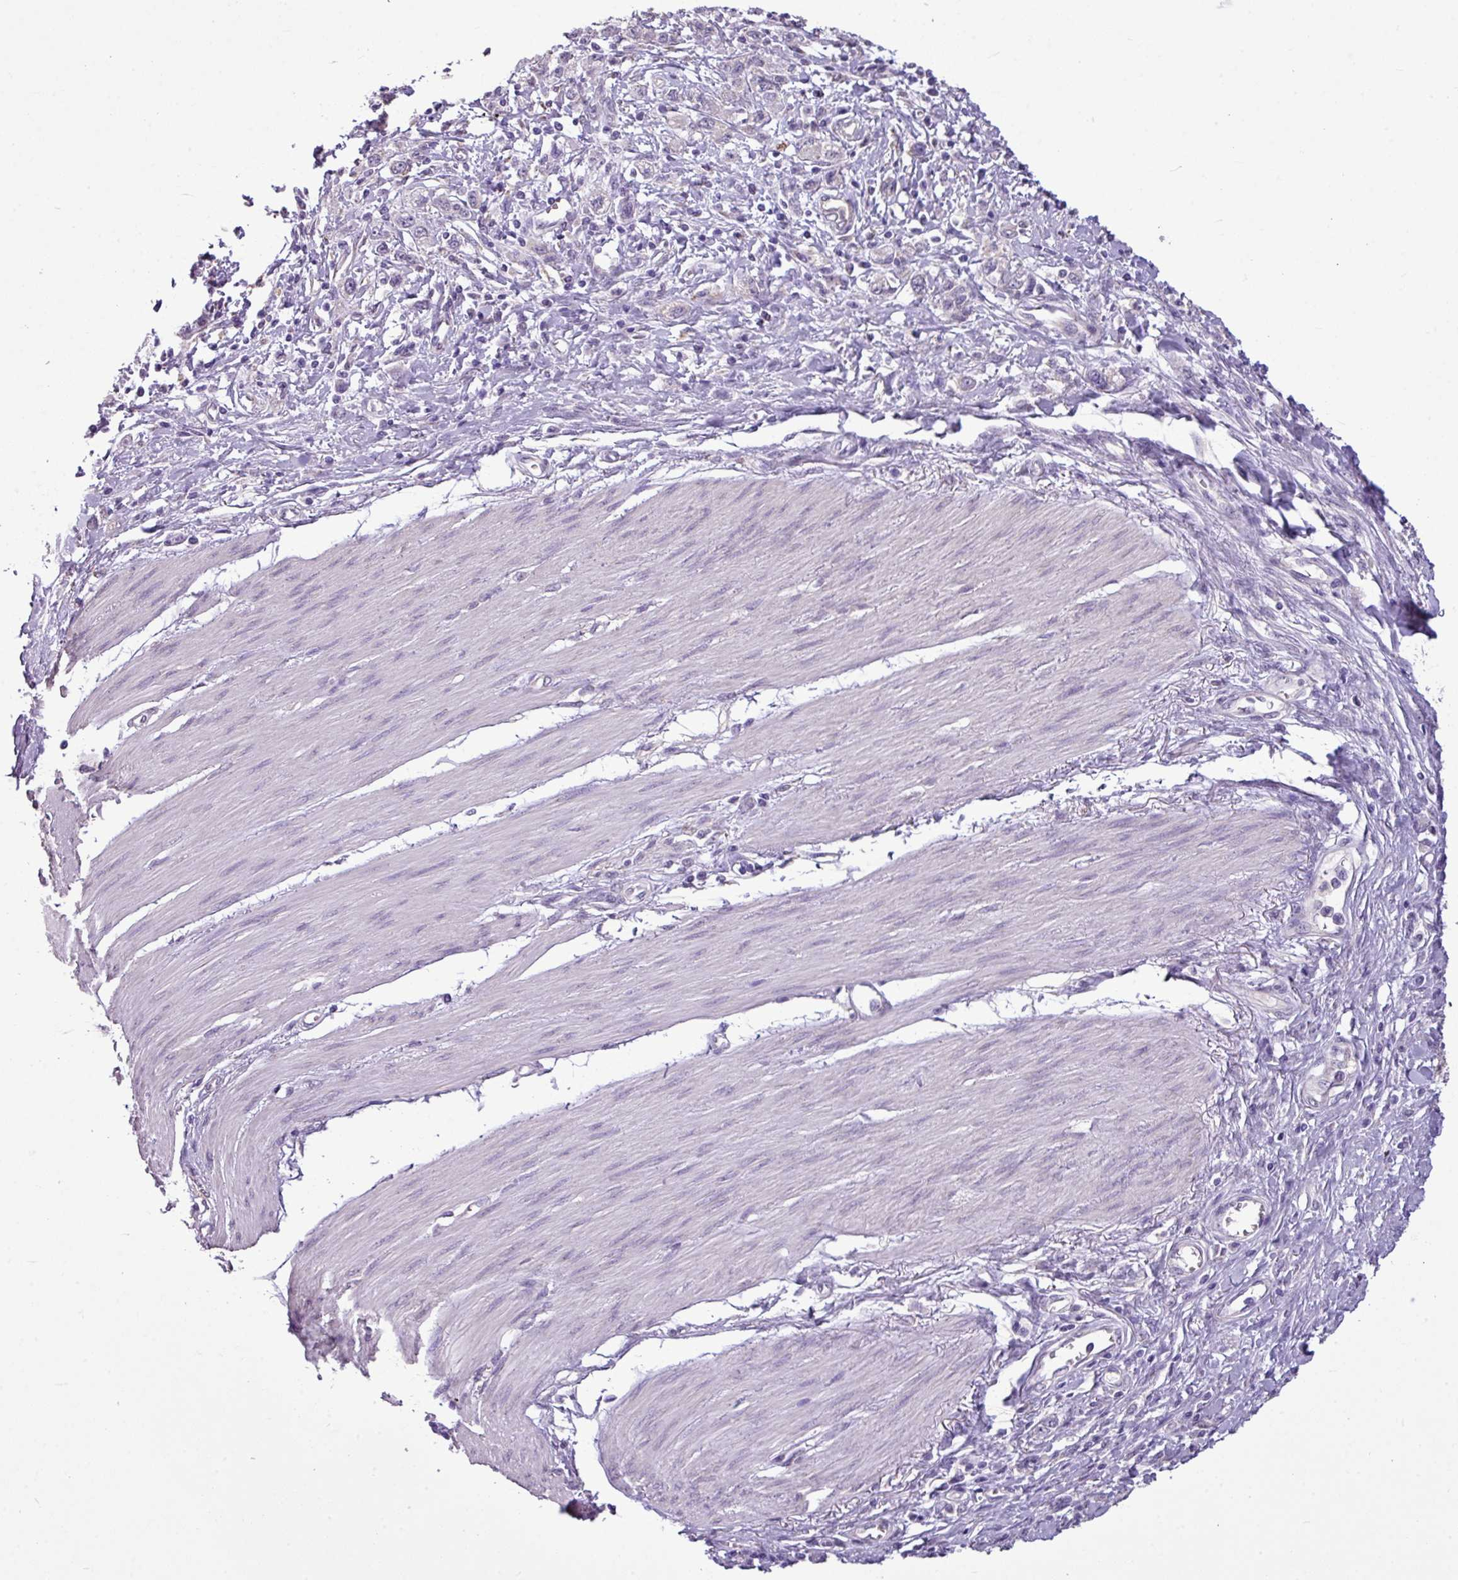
{"staining": {"intensity": "negative", "quantity": "none", "location": "none"}, "tissue": "stomach cancer", "cell_type": "Tumor cells", "image_type": "cancer", "snomed": [{"axis": "morphology", "description": "Adenocarcinoma, NOS"}, {"axis": "topography", "description": "Stomach"}], "caption": "Stomach cancer (adenocarcinoma) stained for a protein using IHC demonstrates no expression tumor cells.", "gene": "ALDH2", "patient": {"sex": "female", "age": 76}}